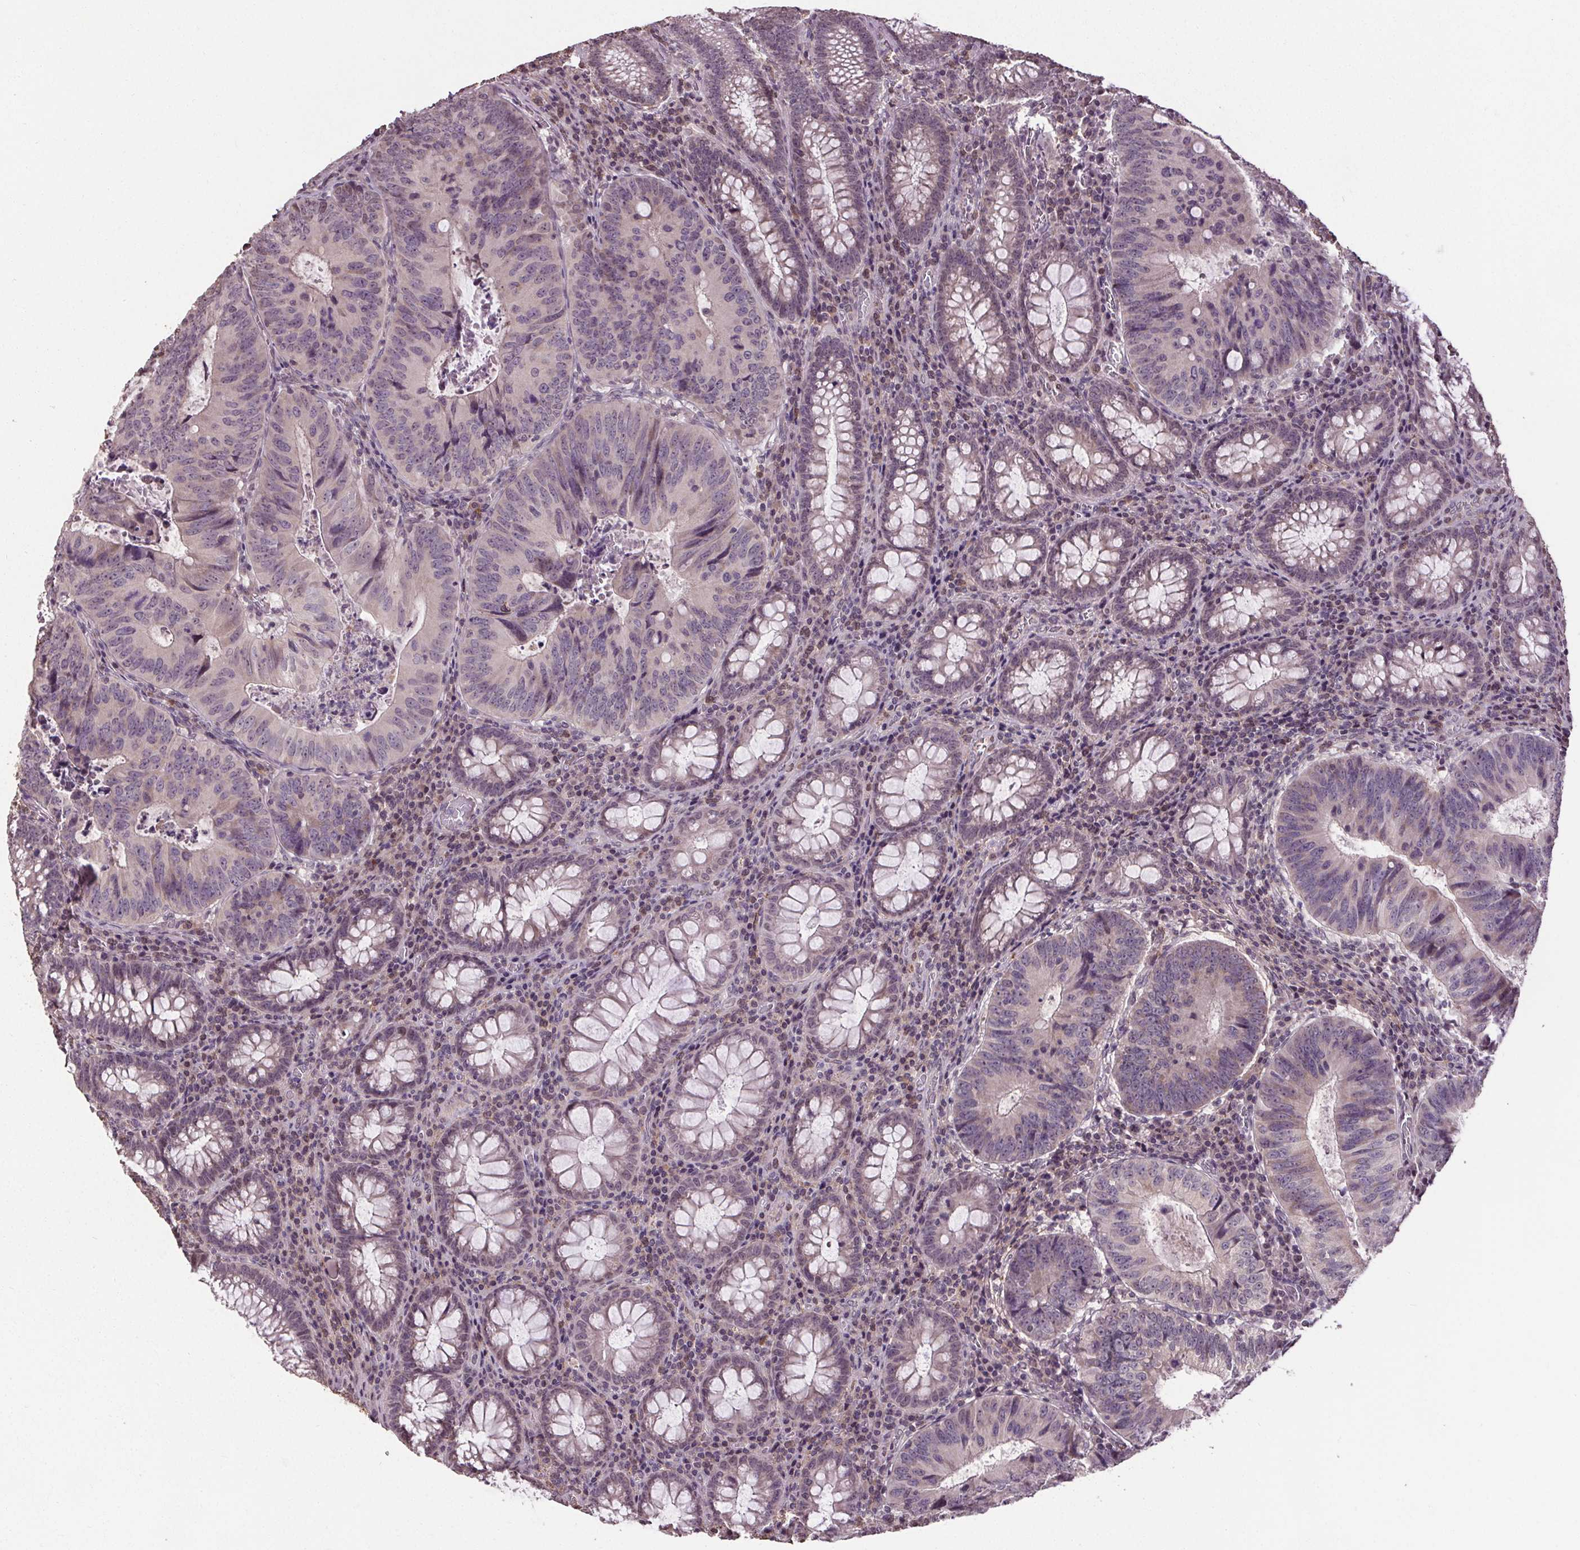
{"staining": {"intensity": "negative", "quantity": "none", "location": "none"}, "tissue": "colorectal cancer", "cell_type": "Tumor cells", "image_type": "cancer", "snomed": [{"axis": "morphology", "description": "Adenocarcinoma, NOS"}, {"axis": "topography", "description": "Colon"}], "caption": "DAB (3,3'-diaminobenzidine) immunohistochemical staining of colorectal cancer reveals no significant expression in tumor cells. (DAB immunohistochemistry visualized using brightfield microscopy, high magnification).", "gene": "KIAA0232", "patient": {"sex": "male", "age": 67}}